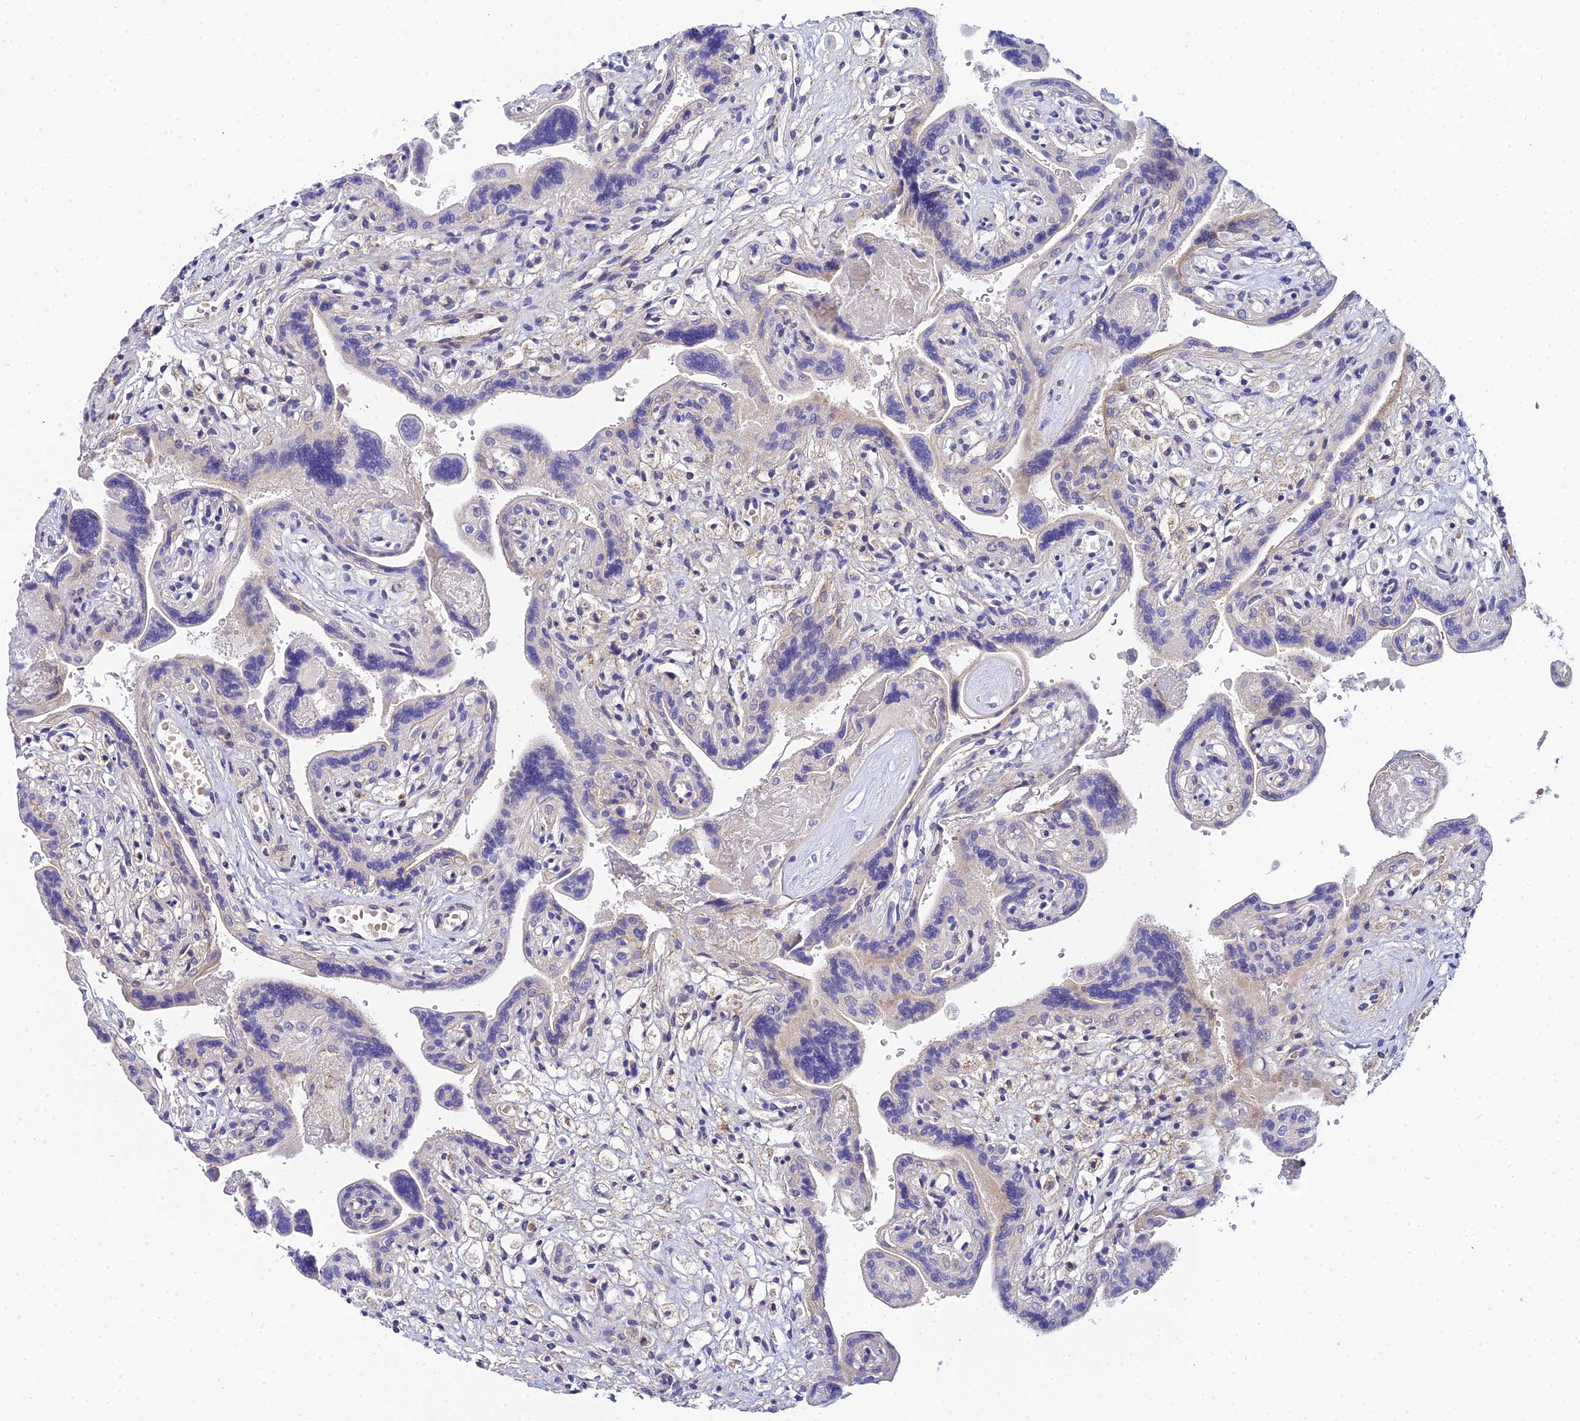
{"staining": {"intensity": "moderate", "quantity": "<25%", "location": "cytoplasmic/membranous"}, "tissue": "placenta", "cell_type": "Trophoblastic cells", "image_type": "normal", "snomed": [{"axis": "morphology", "description": "Normal tissue, NOS"}, {"axis": "topography", "description": "Placenta"}], "caption": "Placenta stained with immunohistochemistry demonstrates moderate cytoplasmic/membranous positivity in approximately <25% of trophoblastic cells. Ihc stains the protein in brown and the nuclei are stained blue.", "gene": "ACOT1", "patient": {"sex": "female", "age": 37}}